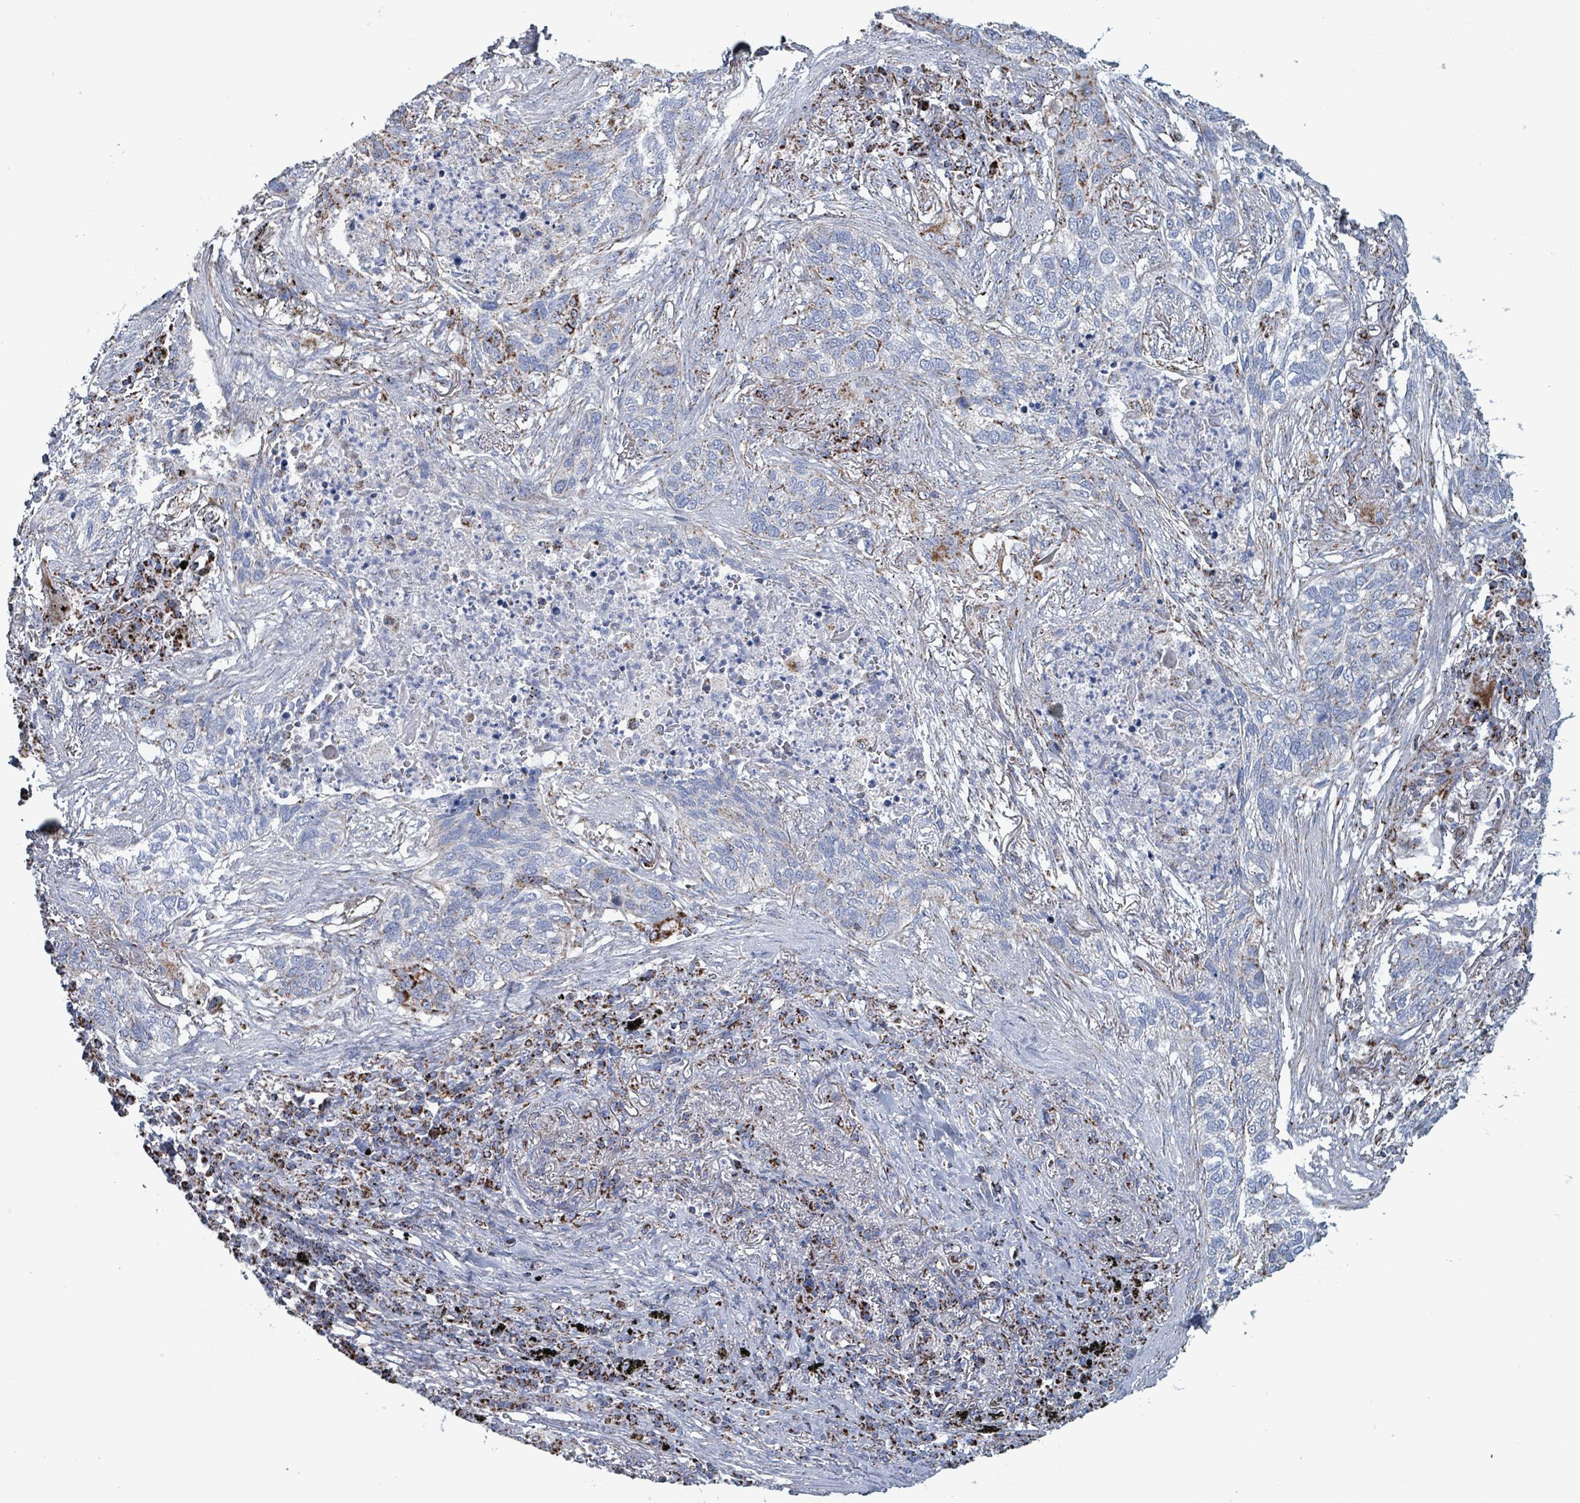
{"staining": {"intensity": "strong", "quantity": "<25%", "location": "cytoplasmic/membranous"}, "tissue": "lung cancer", "cell_type": "Tumor cells", "image_type": "cancer", "snomed": [{"axis": "morphology", "description": "Squamous cell carcinoma, NOS"}, {"axis": "topography", "description": "Lung"}], "caption": "Squamous cell carcinoma (lung) stained with DAB (3,3'-diaminobenzidine) immunohistochemistry (IHC) demonstrates medium levels of strong cytoplasmic/membranous expression in approximately <25% of tumor cells.", "gene": "IDH3B", "patient": {"sex": "female", "age": 63}}